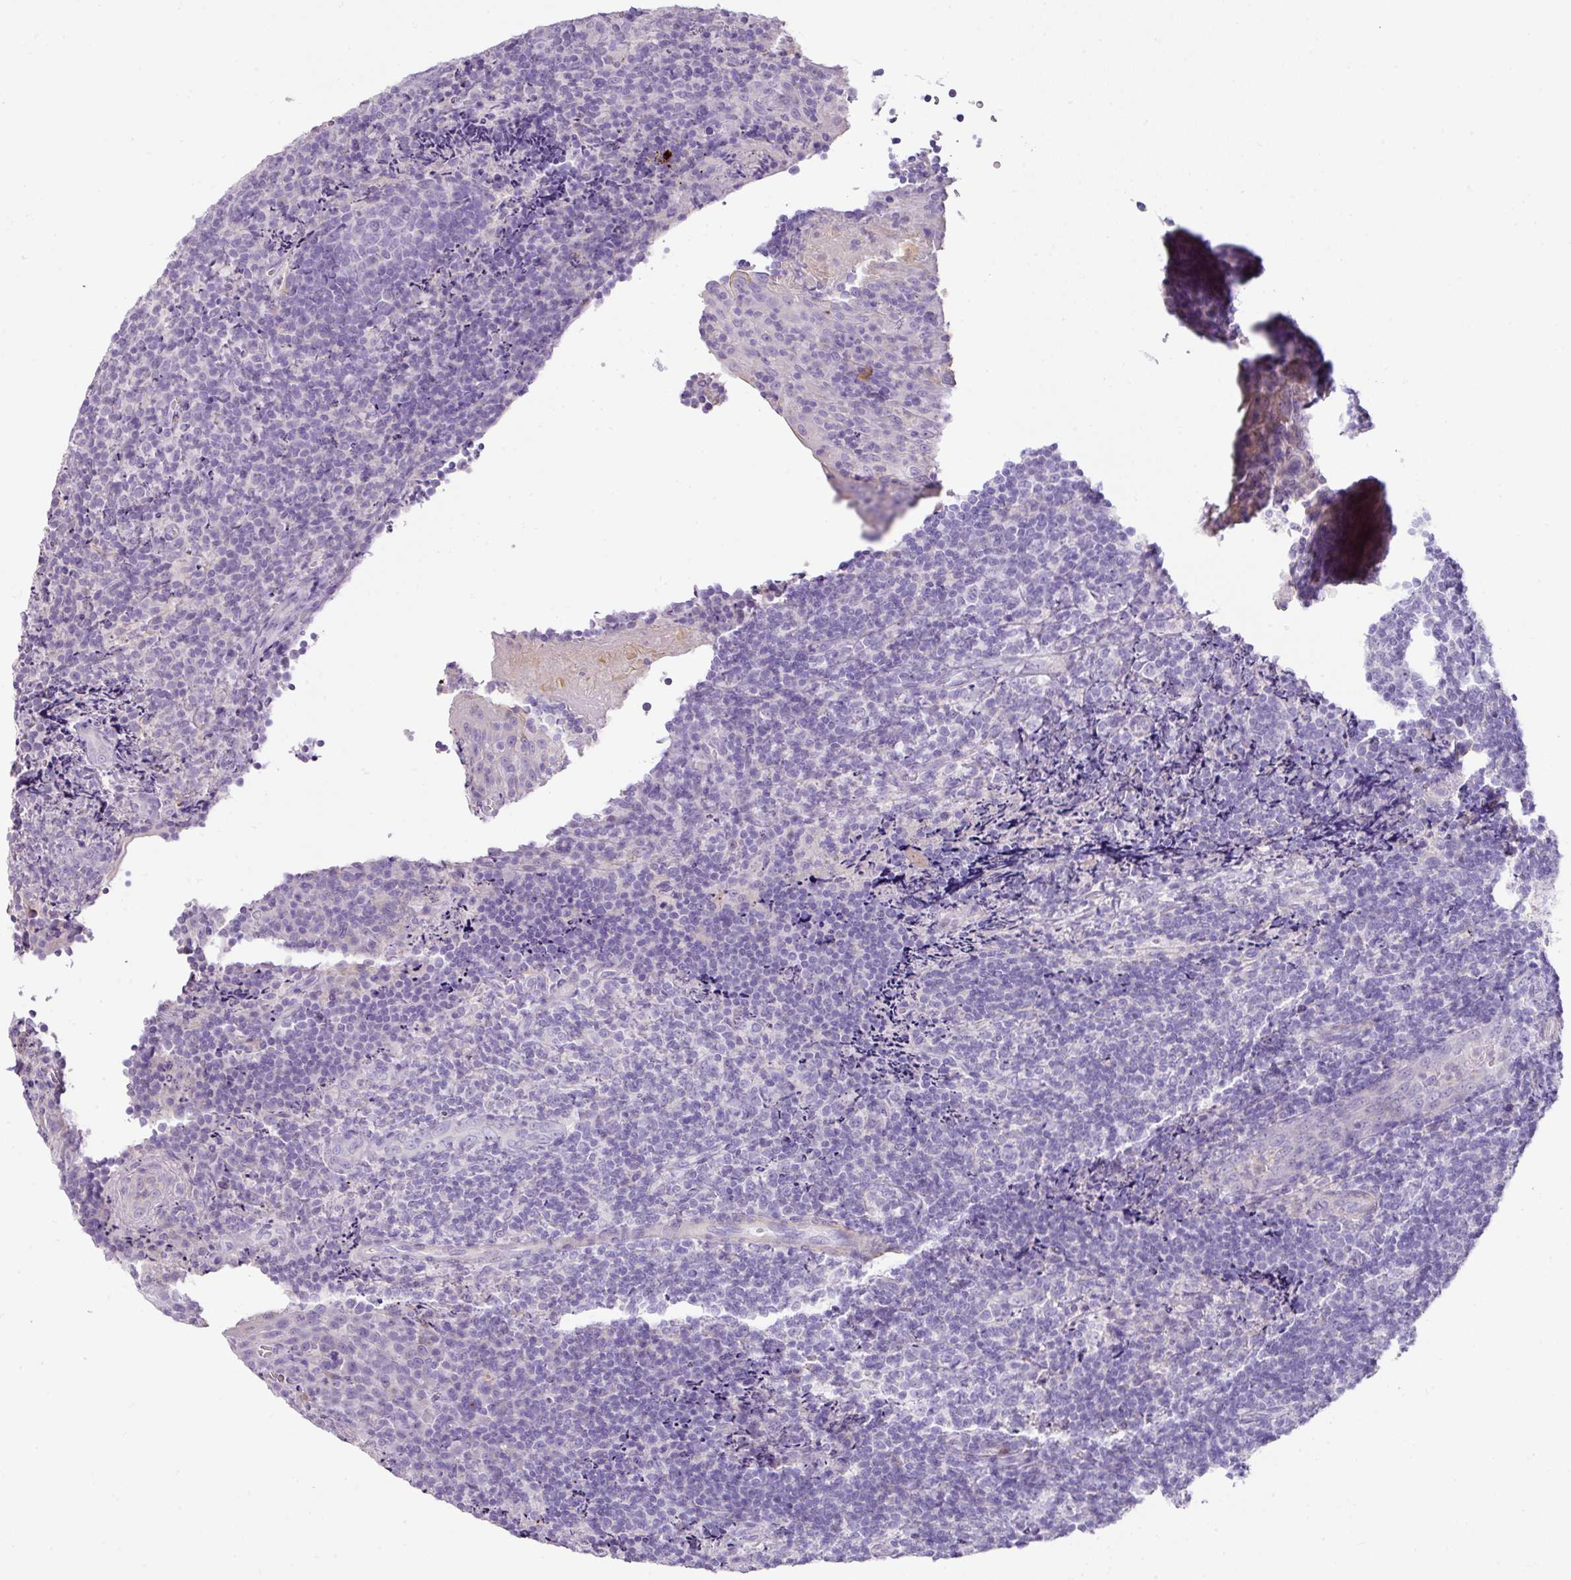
{"staining": {"intensity": "negative", "quantity": "none", "location": "none"}, "tissue": "tonsil", "cell_type": "Germinal center cells", "image_type": "normal", "snomed": [{"axis": "morphology", "description": "Normal tissue, NOS"}, {"axis": "topography", "description": "Tonsil"}], "caption": "Immunohistochemistry (IHC) histopathology image of benign human tonsil stained for a protein (brown), which shows no staining in germinal center cells. The staining is performed using DAB (3,3'-diaminobenzidine) brown chromogen with nuclei counter-stained in using hematoxylin.", "gene": "TARM1", "patient": {"sex": "male", "age": 17}}